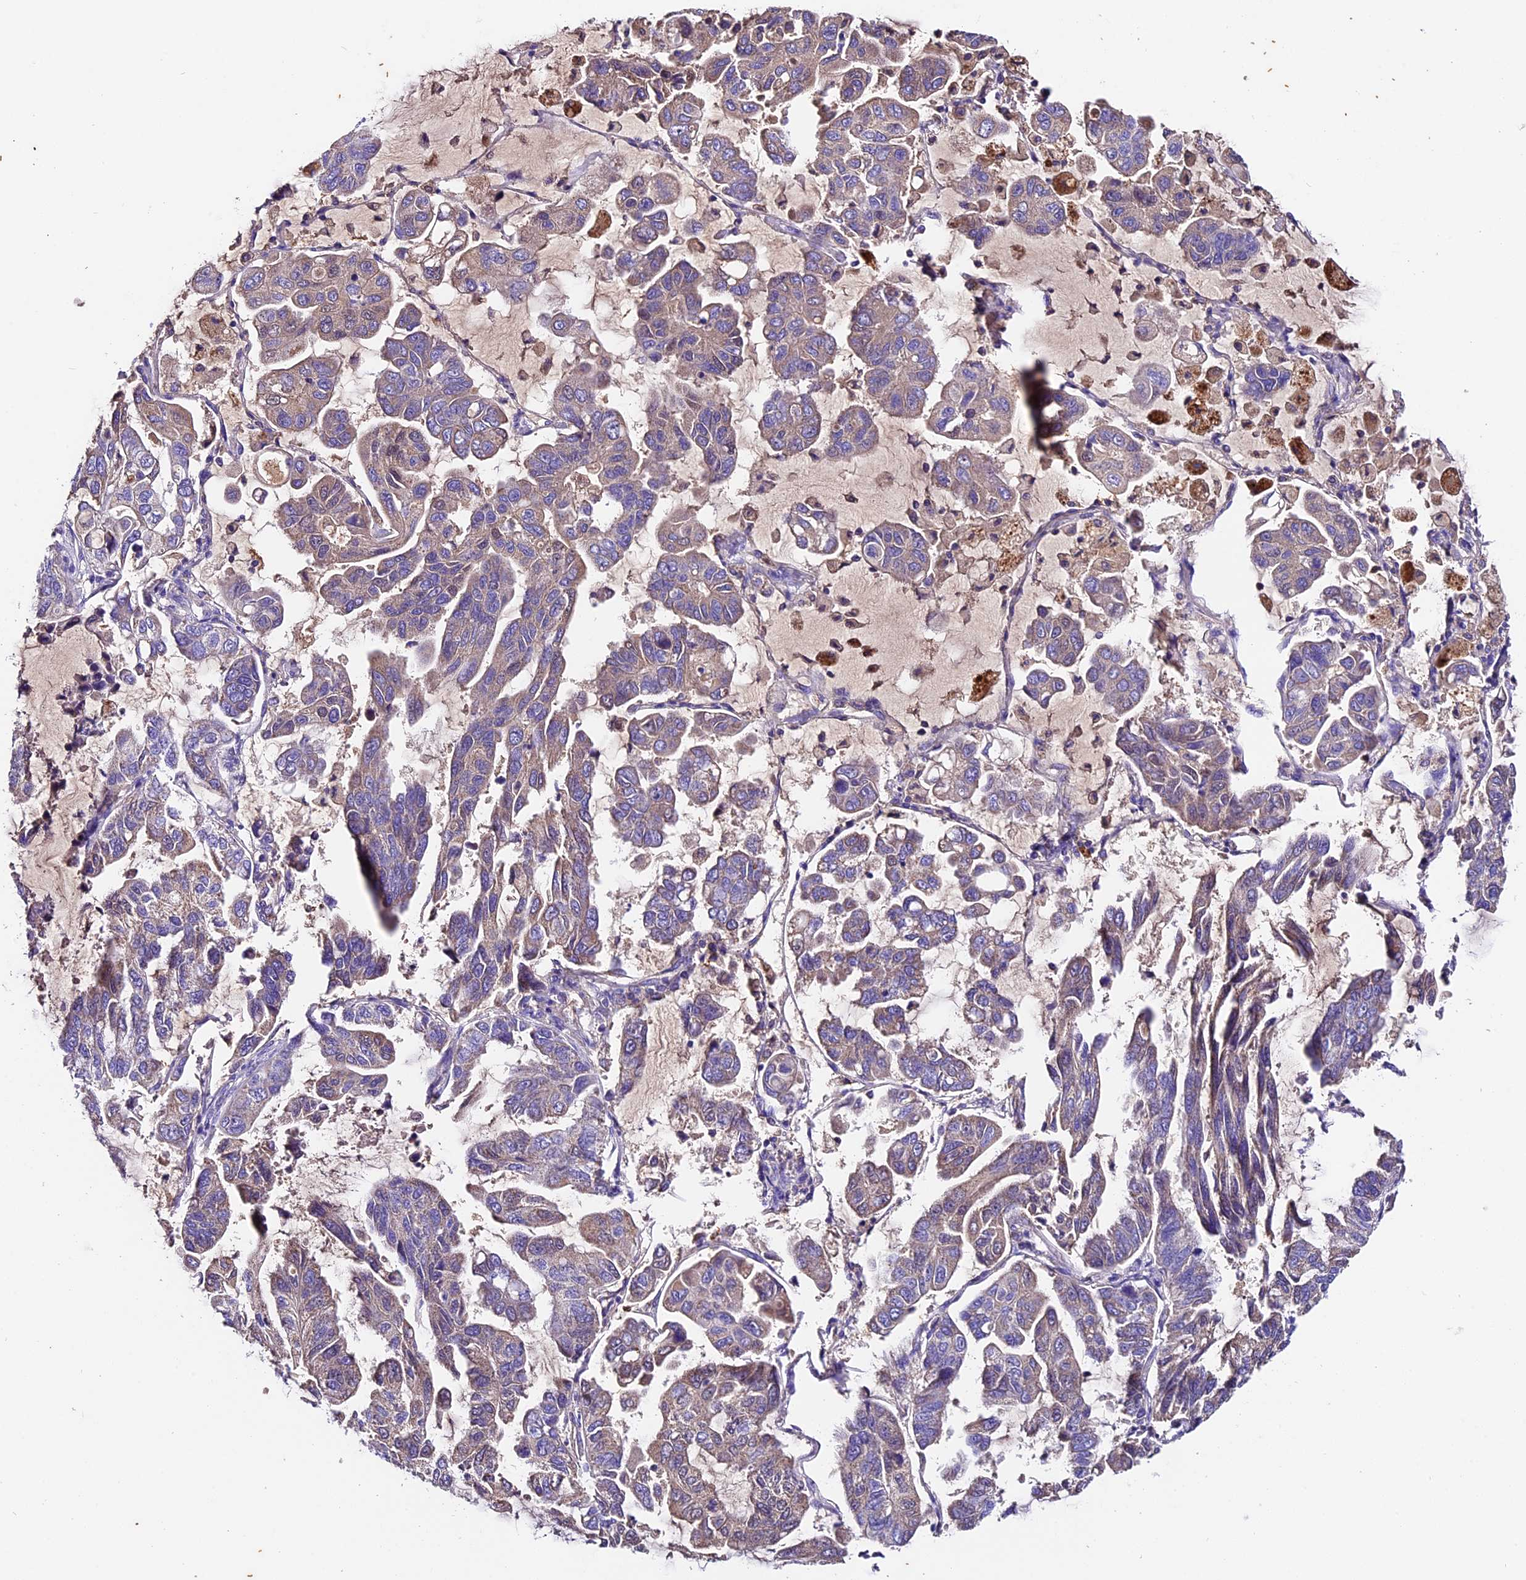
{"staining": {"intensity": "weak", "quantity": "25%-75%", "location": "cytoplasmic/membranous"}, "tissue": "lung cancer", "cell_type": "Tumor cells", "image_type": "cancer", "snomed": [{"axis": "morphology", "description": "Adenocarcinoma, NOS"}, {"axis": "topography", "description": "Lung"}], "caption": "Human lung cancer stained with a protein marker shows weak staining in tumor cells.", "gene": "SIX5", "patient": {"sex": "male", "age": 64}}